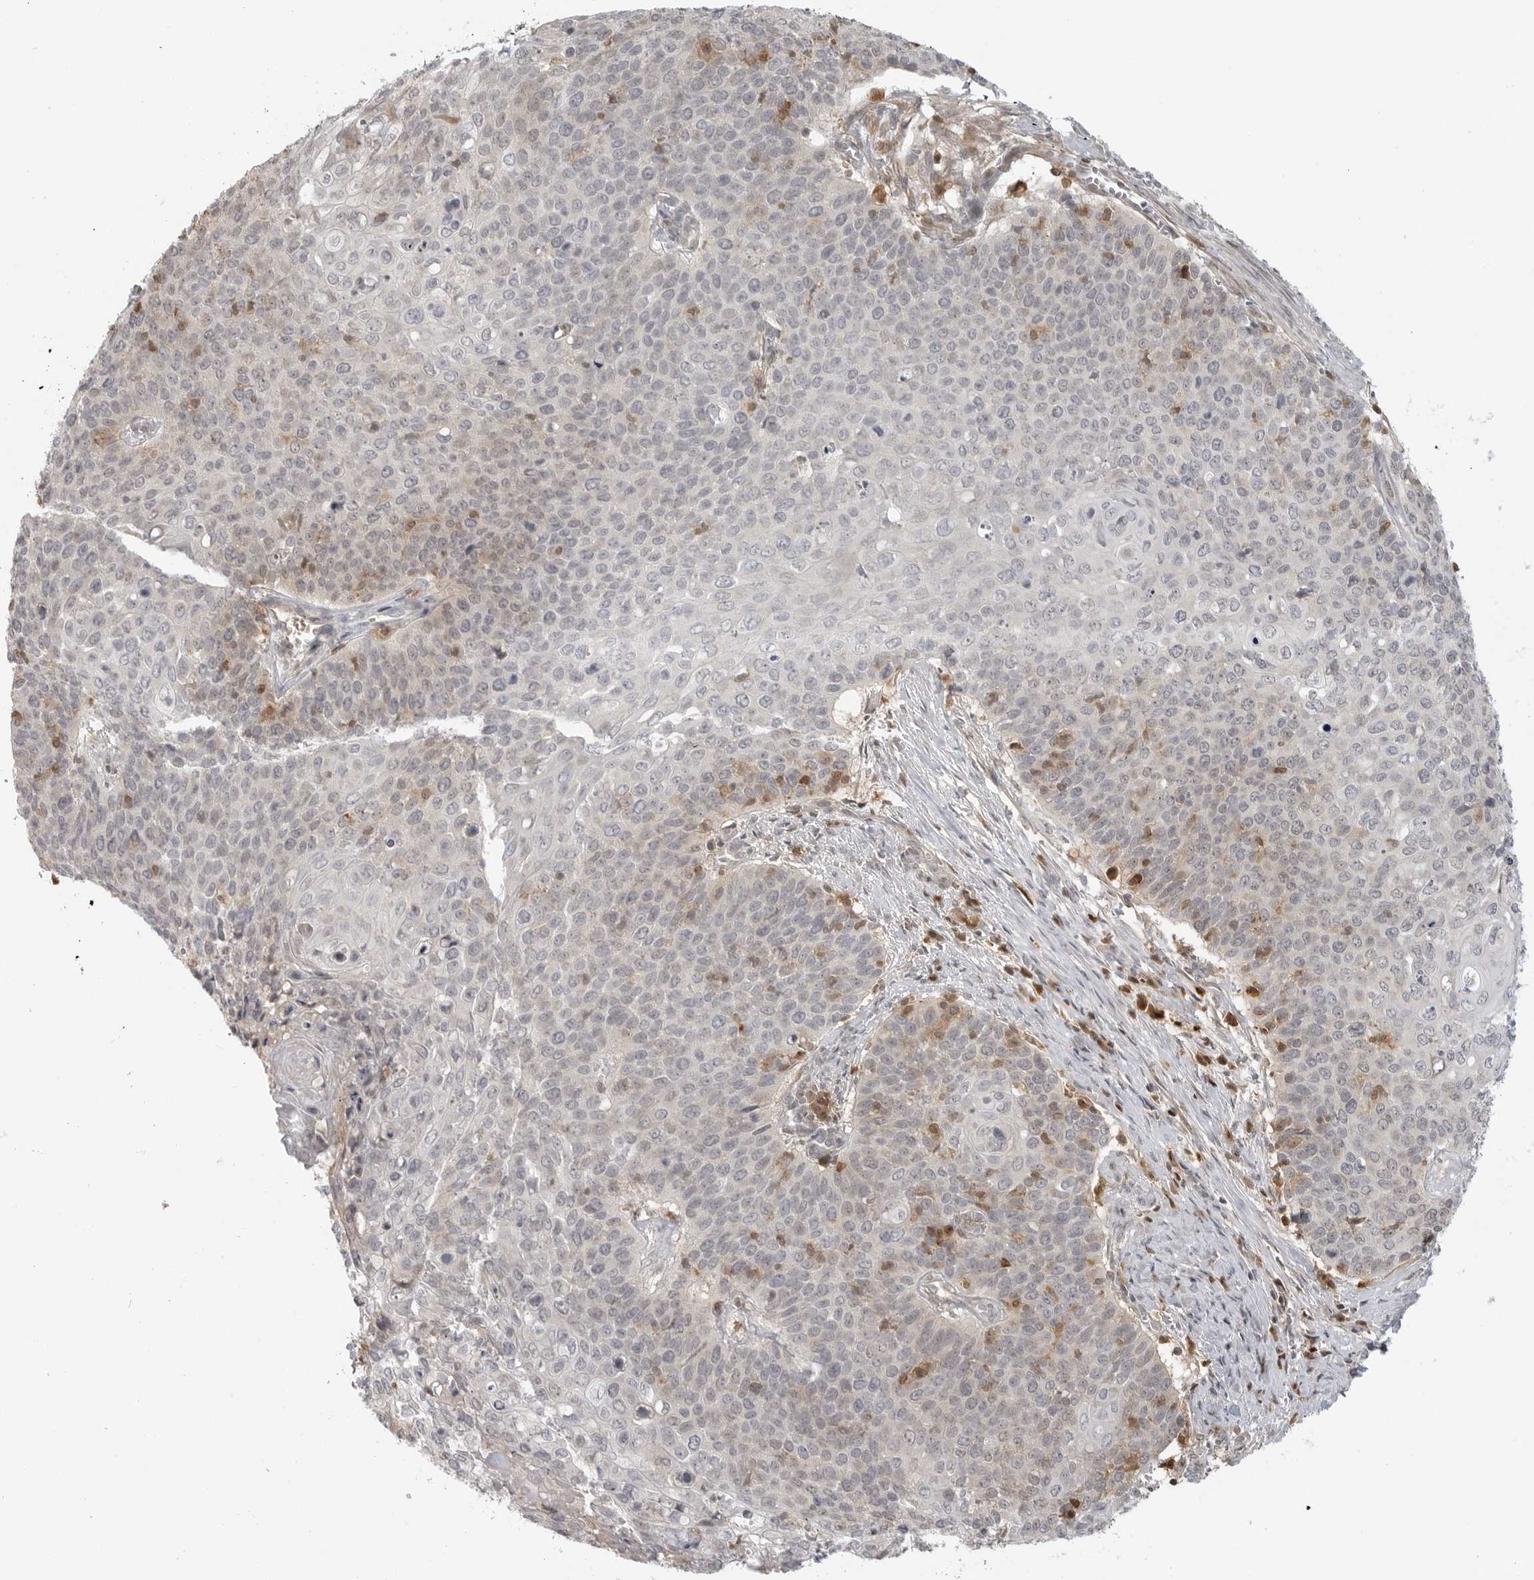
{"staining": {"intensity": "negative", "quantity": "none", "location": "none"}, "tissue": "cervical cancer", "cell_type": "Tumor cells", "image_type": "cancer", "snomed": [{"axis": "morphology", "description": "Squamous cell carcinoma, NOS"}, {"axis": "topography", "description": "Cervix"}], "caption": "Protein analysis of cervical cancer (squamous cell carcinoma) demonstrates no significant staining in tumor cells.", "gene": "CTIF", "patient": {"sex": "female", "age": 39}}